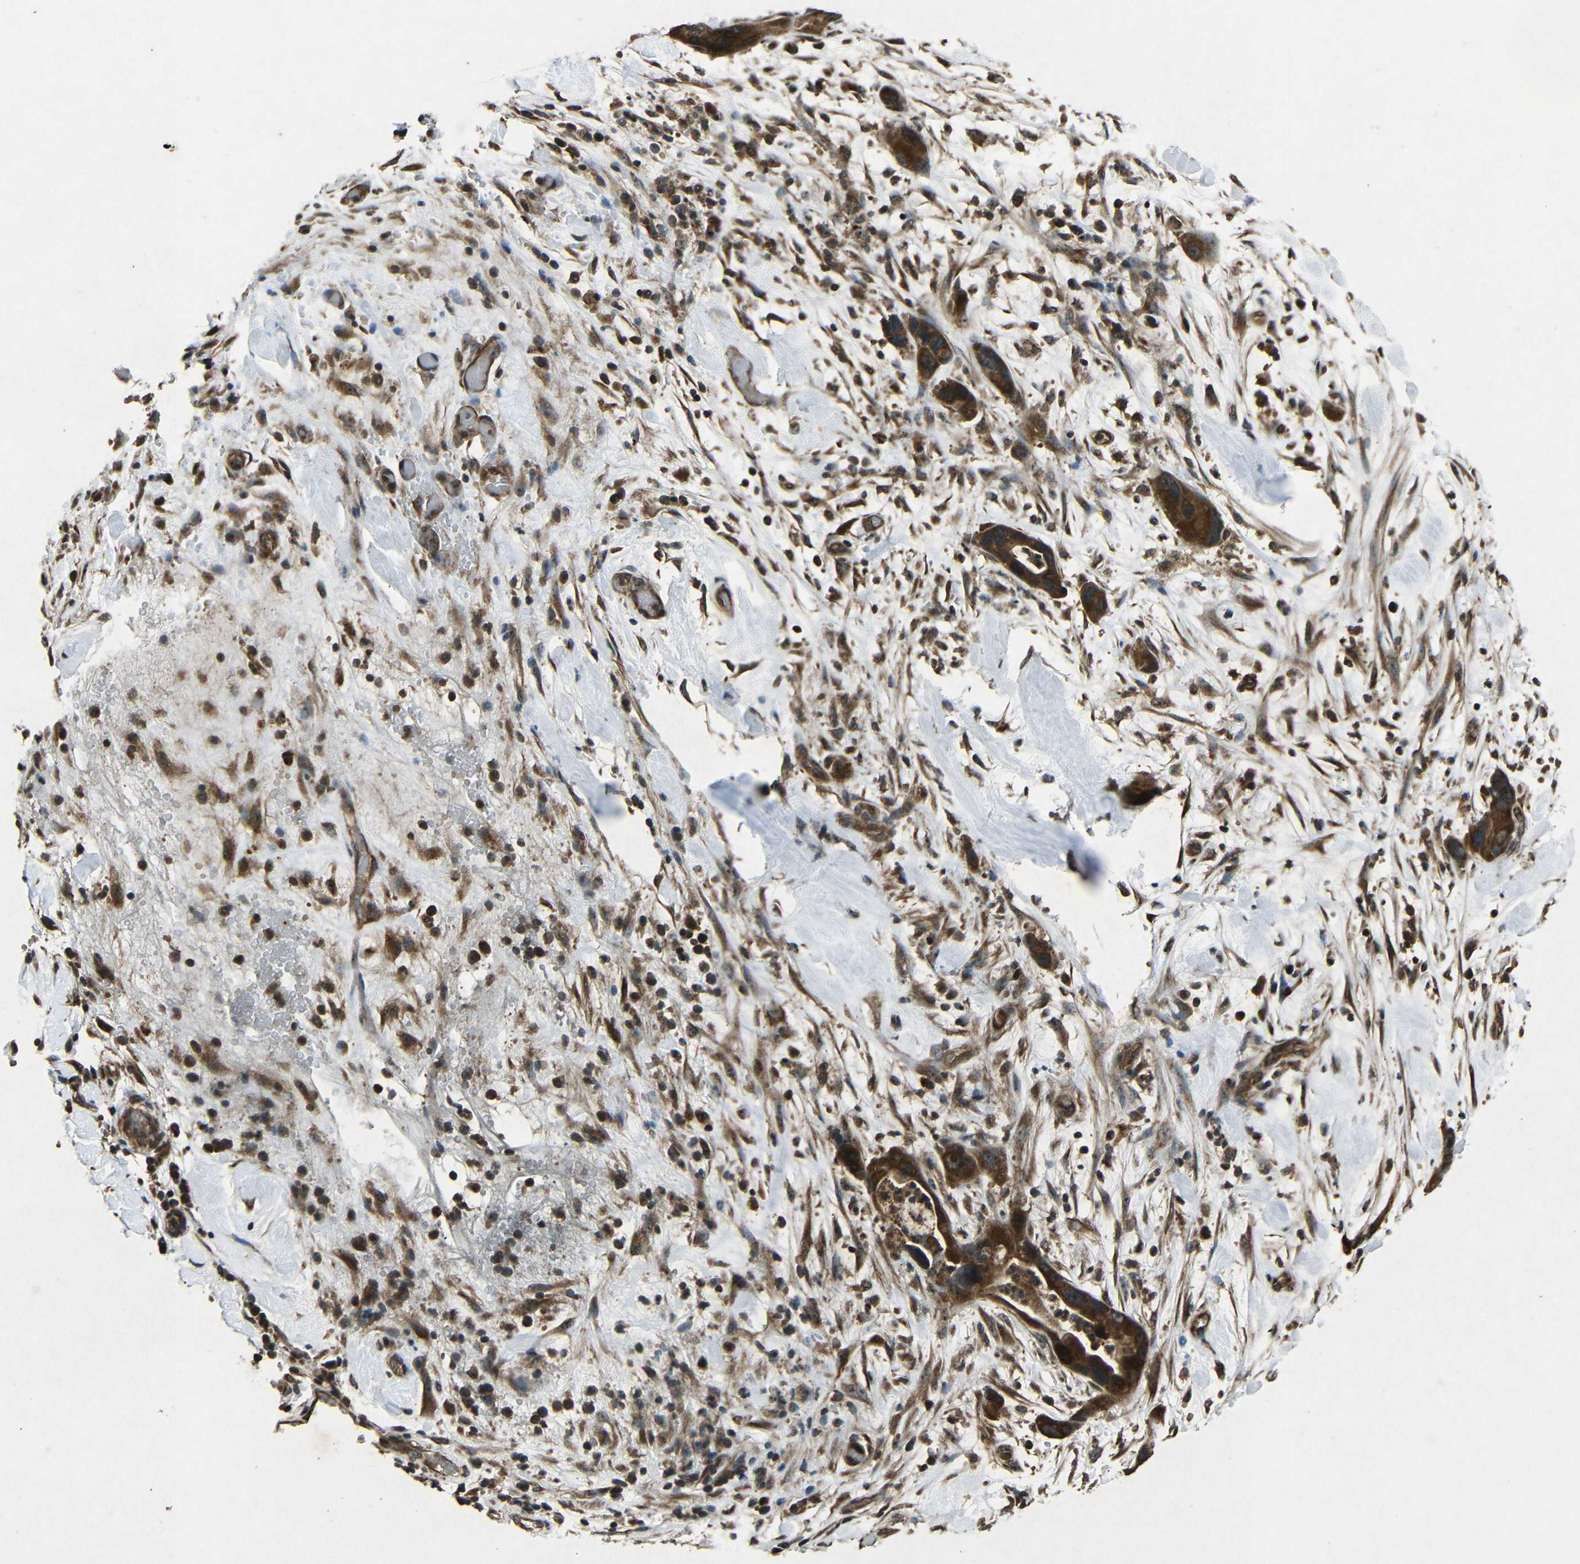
{"staining": {"intensity": "strong", "quantity": ">75%", "location": "cytoplasmic/membranous"}, "tissue": "pancreatic cancer", "cell_type": "Tumor cells", "image_type": "cancer", "snomed": [{"axis": "morphology", "description": "Adenocarcinoma, NOS"}, {"axis": "topography", "description": "Pancreas"}], "caption": "This is an image of IHC staining of adenocarcinoma (pancreatic), which shows strong positivity in the cytoplasmic/membranous of tumor cells.", "gene": "PLK2", "patient": {"sex": "female", "age": 71}}